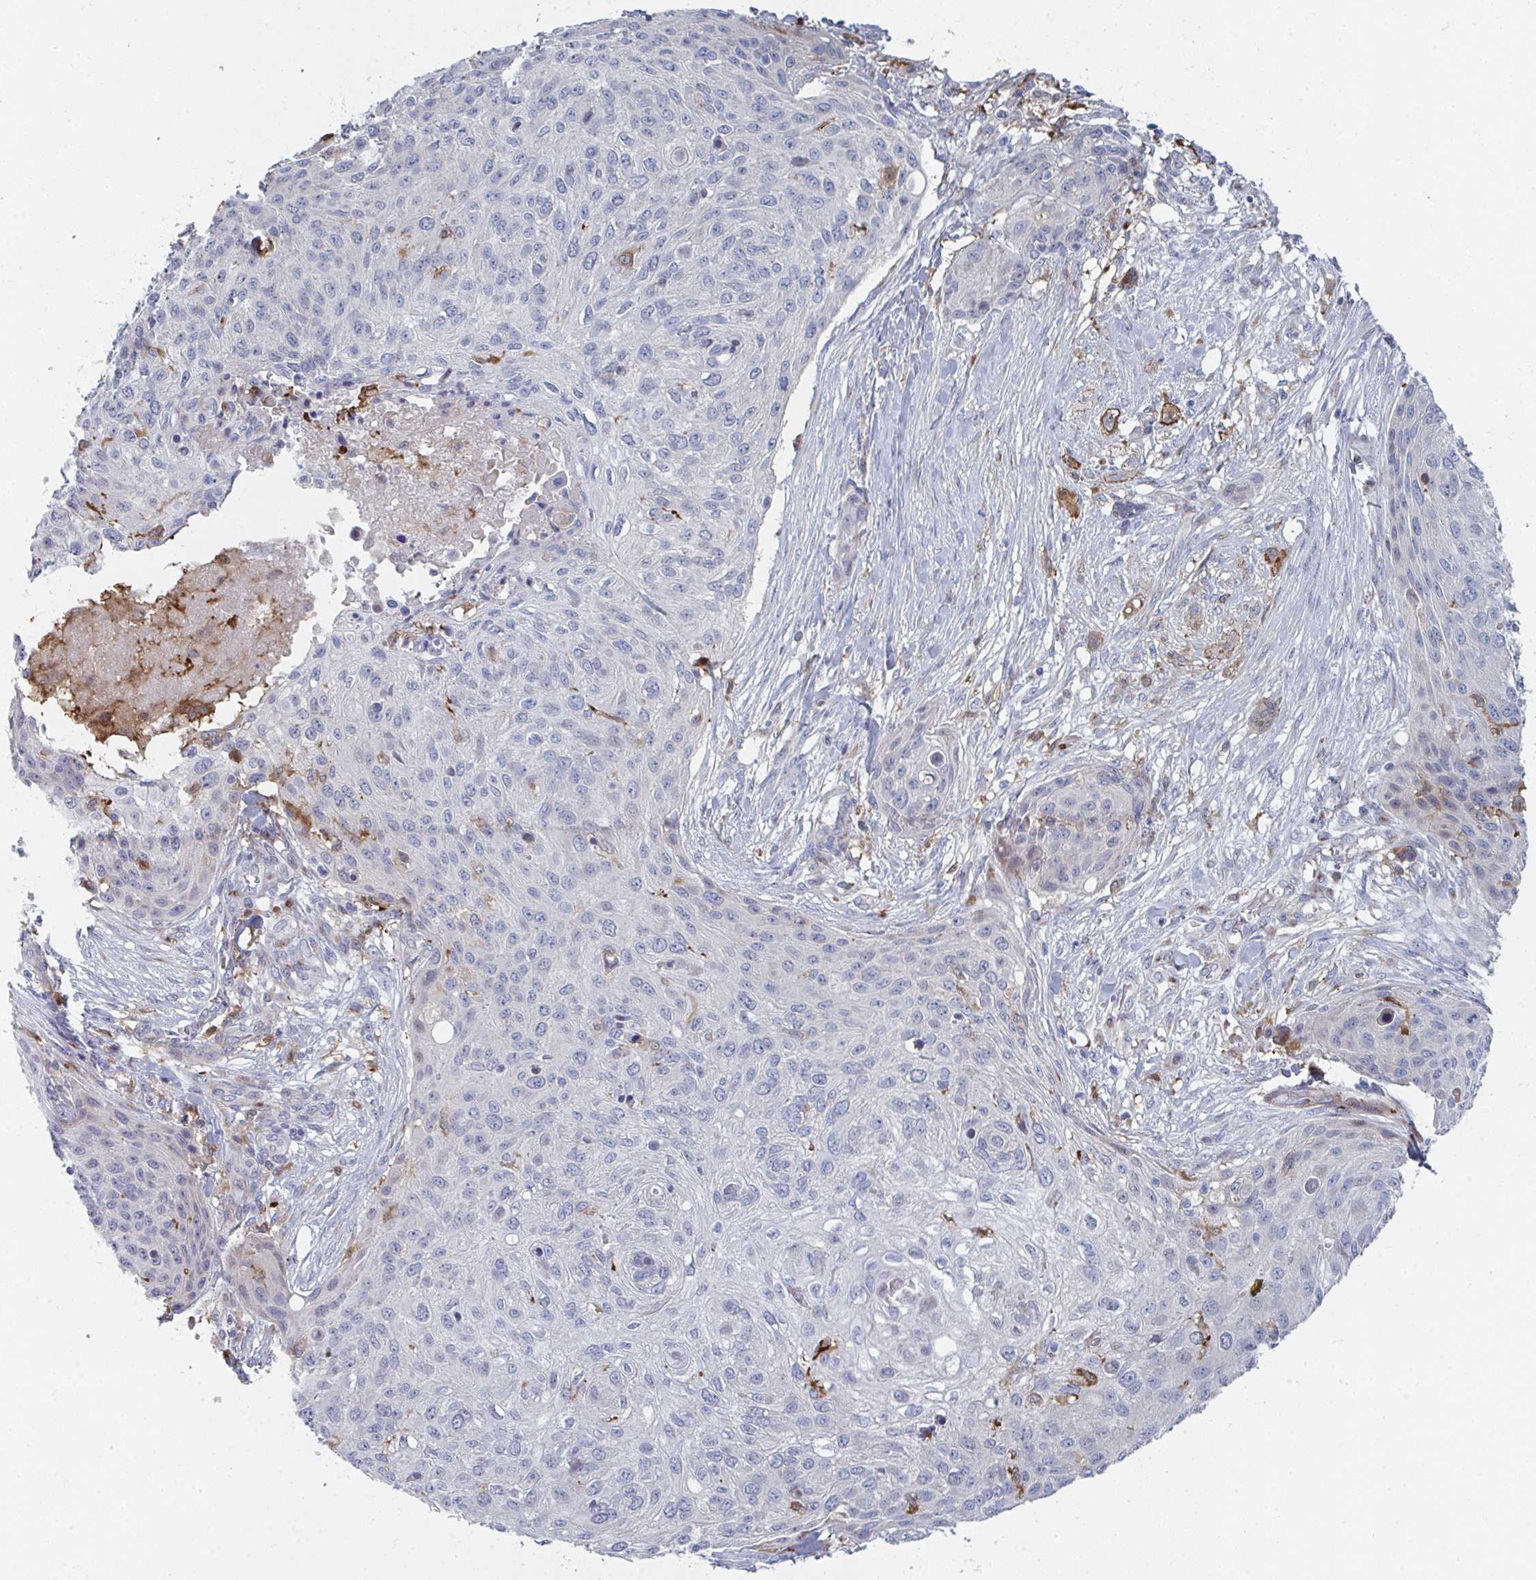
{"staining": {"intensity": "negative", "quantity": "none", "location": "none"}, "tissue": "skin cancer", "cell_type": "Tumor cells", "image_type": "cancer", "snomed": [{"axis": "morphology", "description": "Squamous cell carcinoma, NOS"}, {"axis": "topography", "description": "Skin"}], "caption": "Tumor cells are negative for protein expression in human skin cancer (squamous cell carcinoma).", "gene": "PSMG1", "patient": {"sex": "female", "age": 87}}